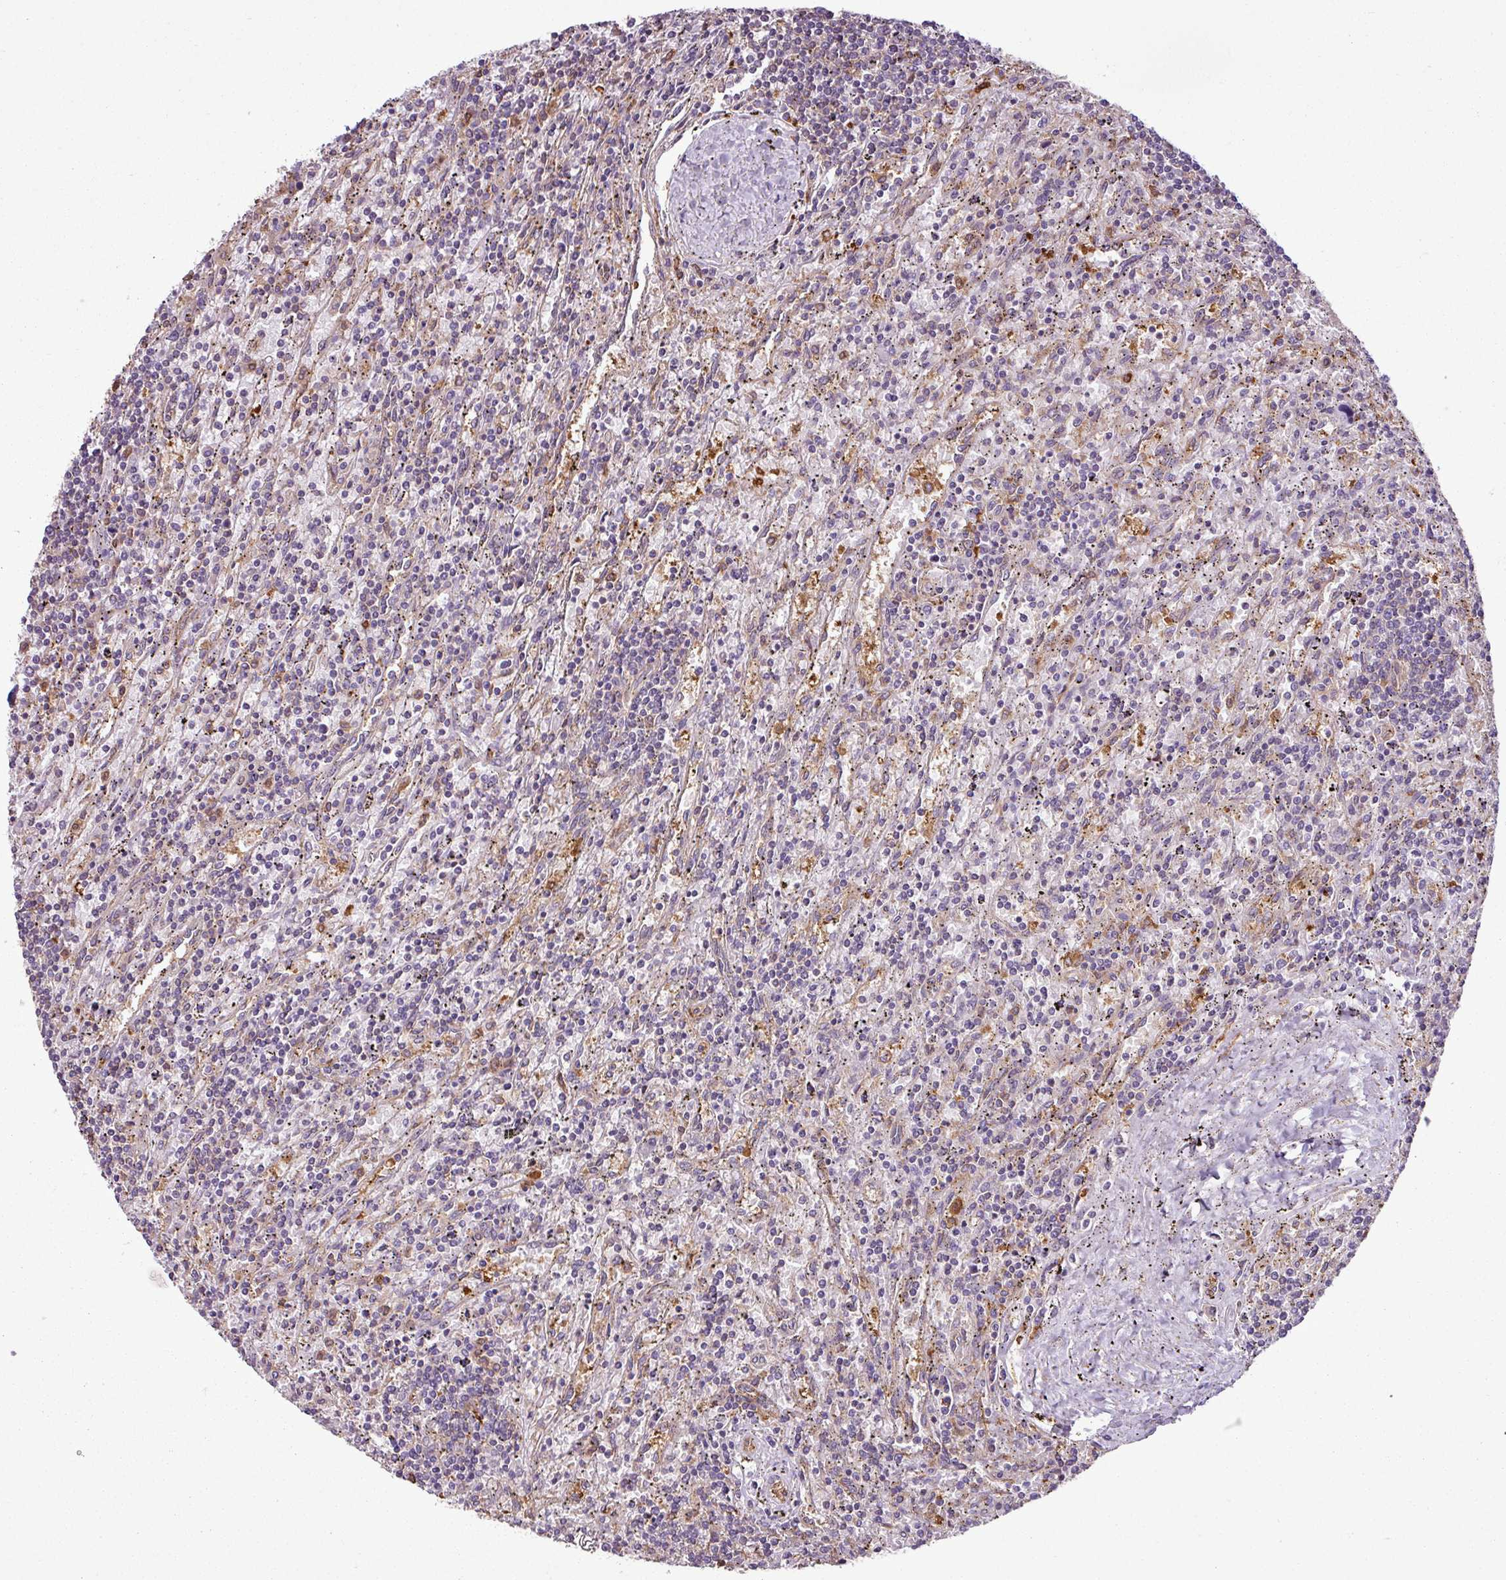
{"staining": {"intensity": "negative", "quantity": "none", "location": "none"}, "tissue": "lymphoma", "cell_type": "Tumor cells", "image_type": "cancer", "snomed": [{"axis": "morphology", "description": "Malignant lymphoma, non-Hodgkin's type, Low grade"}, {"axis": "topography", "description": "Spleen"}], "caption": "There is no significant expression in tumor cells of lymphoma.", "gene": "PACSIN2", "patient": {"sex": "male", "age": 76}}